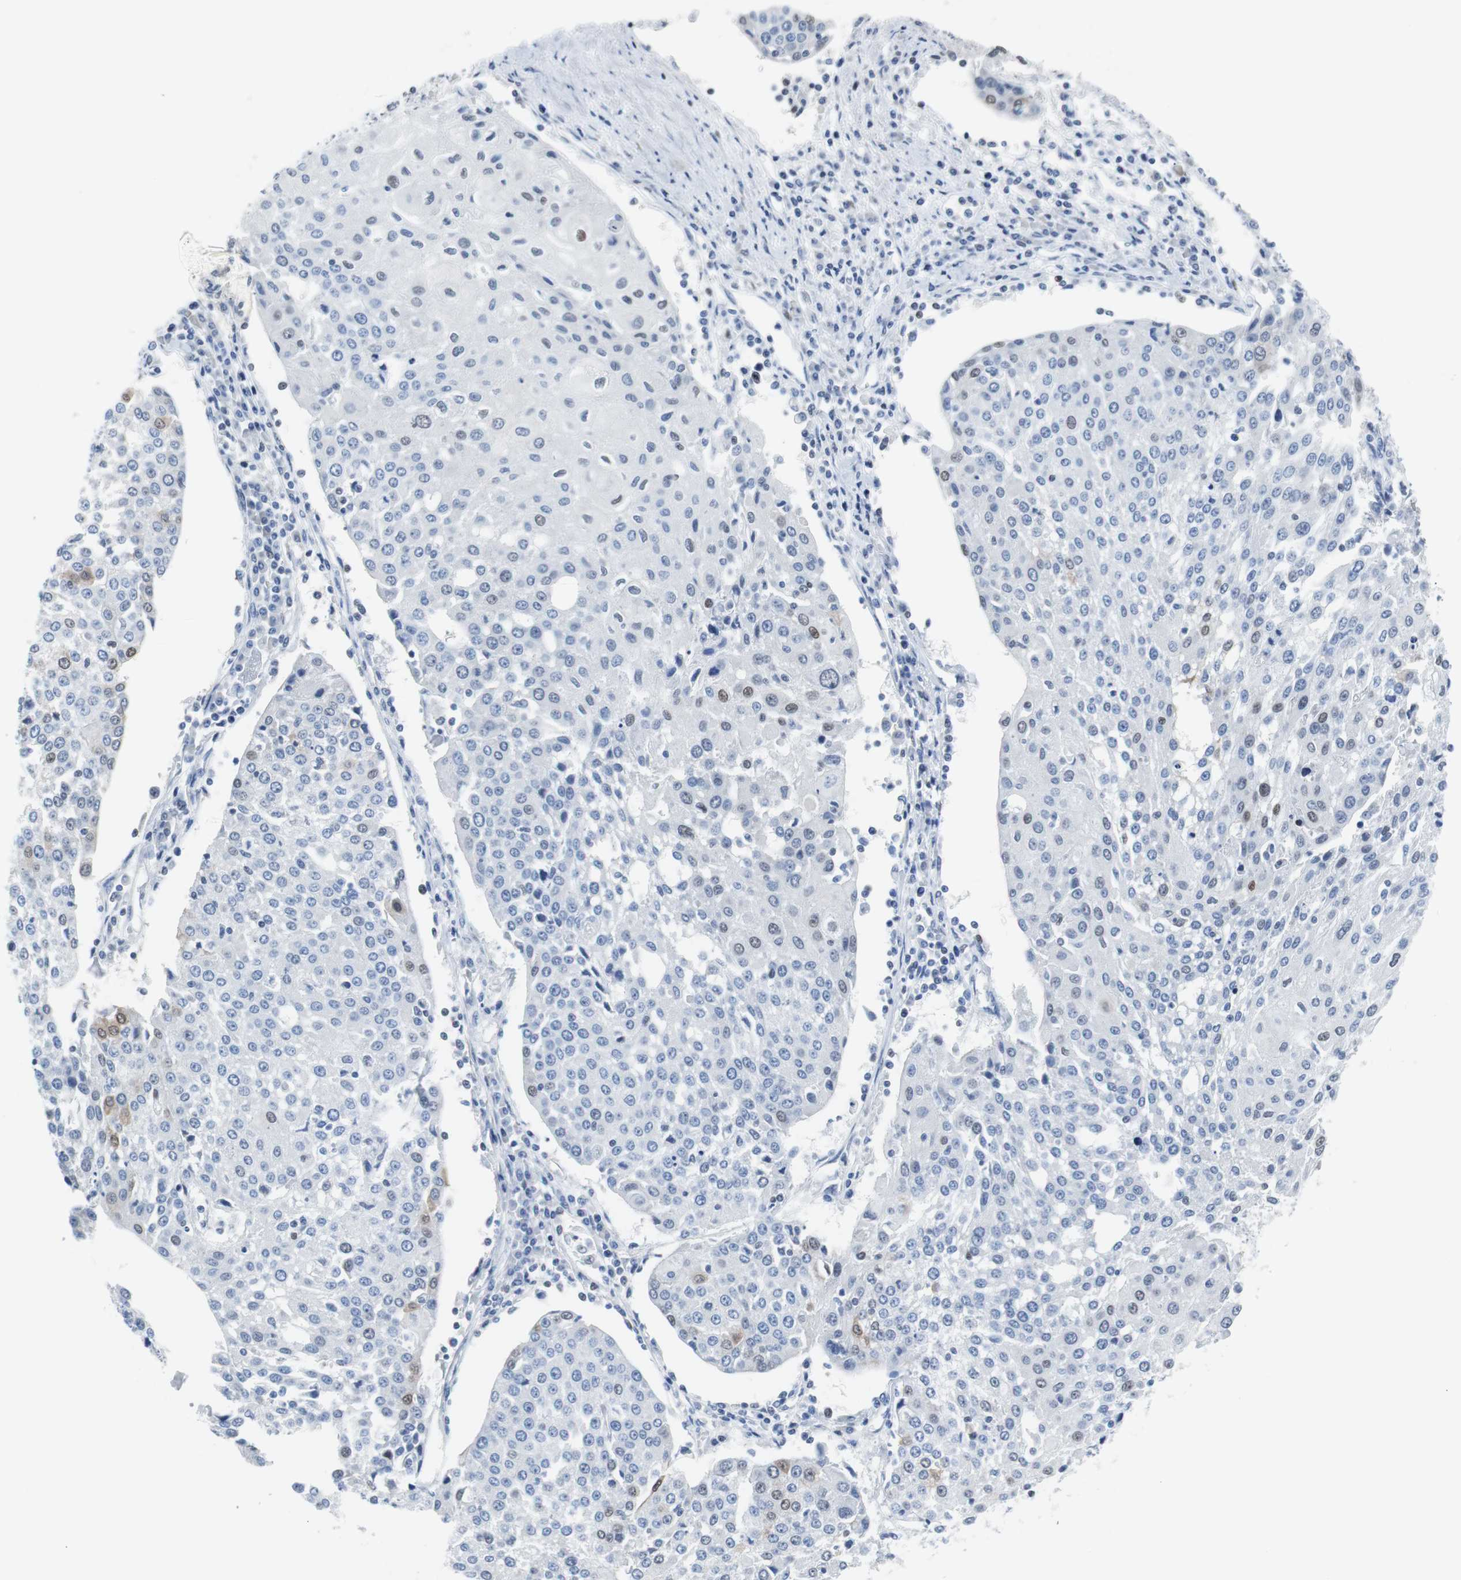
{"staining": {"intensity": "weak", "quantity": "<25%", "location": "nuclear"}, "tissue": "urothelial cancer", "cell_type": "Tumor cells", "image_type": "cancer", "snomed": [{"axis": "morphology", "description": "Urothelial carcinoma, High grade"}, {"axis": "topography", "description": "Urinary bladder"}], "caption": "High power microscopy micrograph of an immunohistochemistry (IHC) micrograph of high-grade urothelial carcinoma, revealing no significant staining in tumor cells.", "gene": "JUN", "patient": {"sex": "female", "age": 85}}